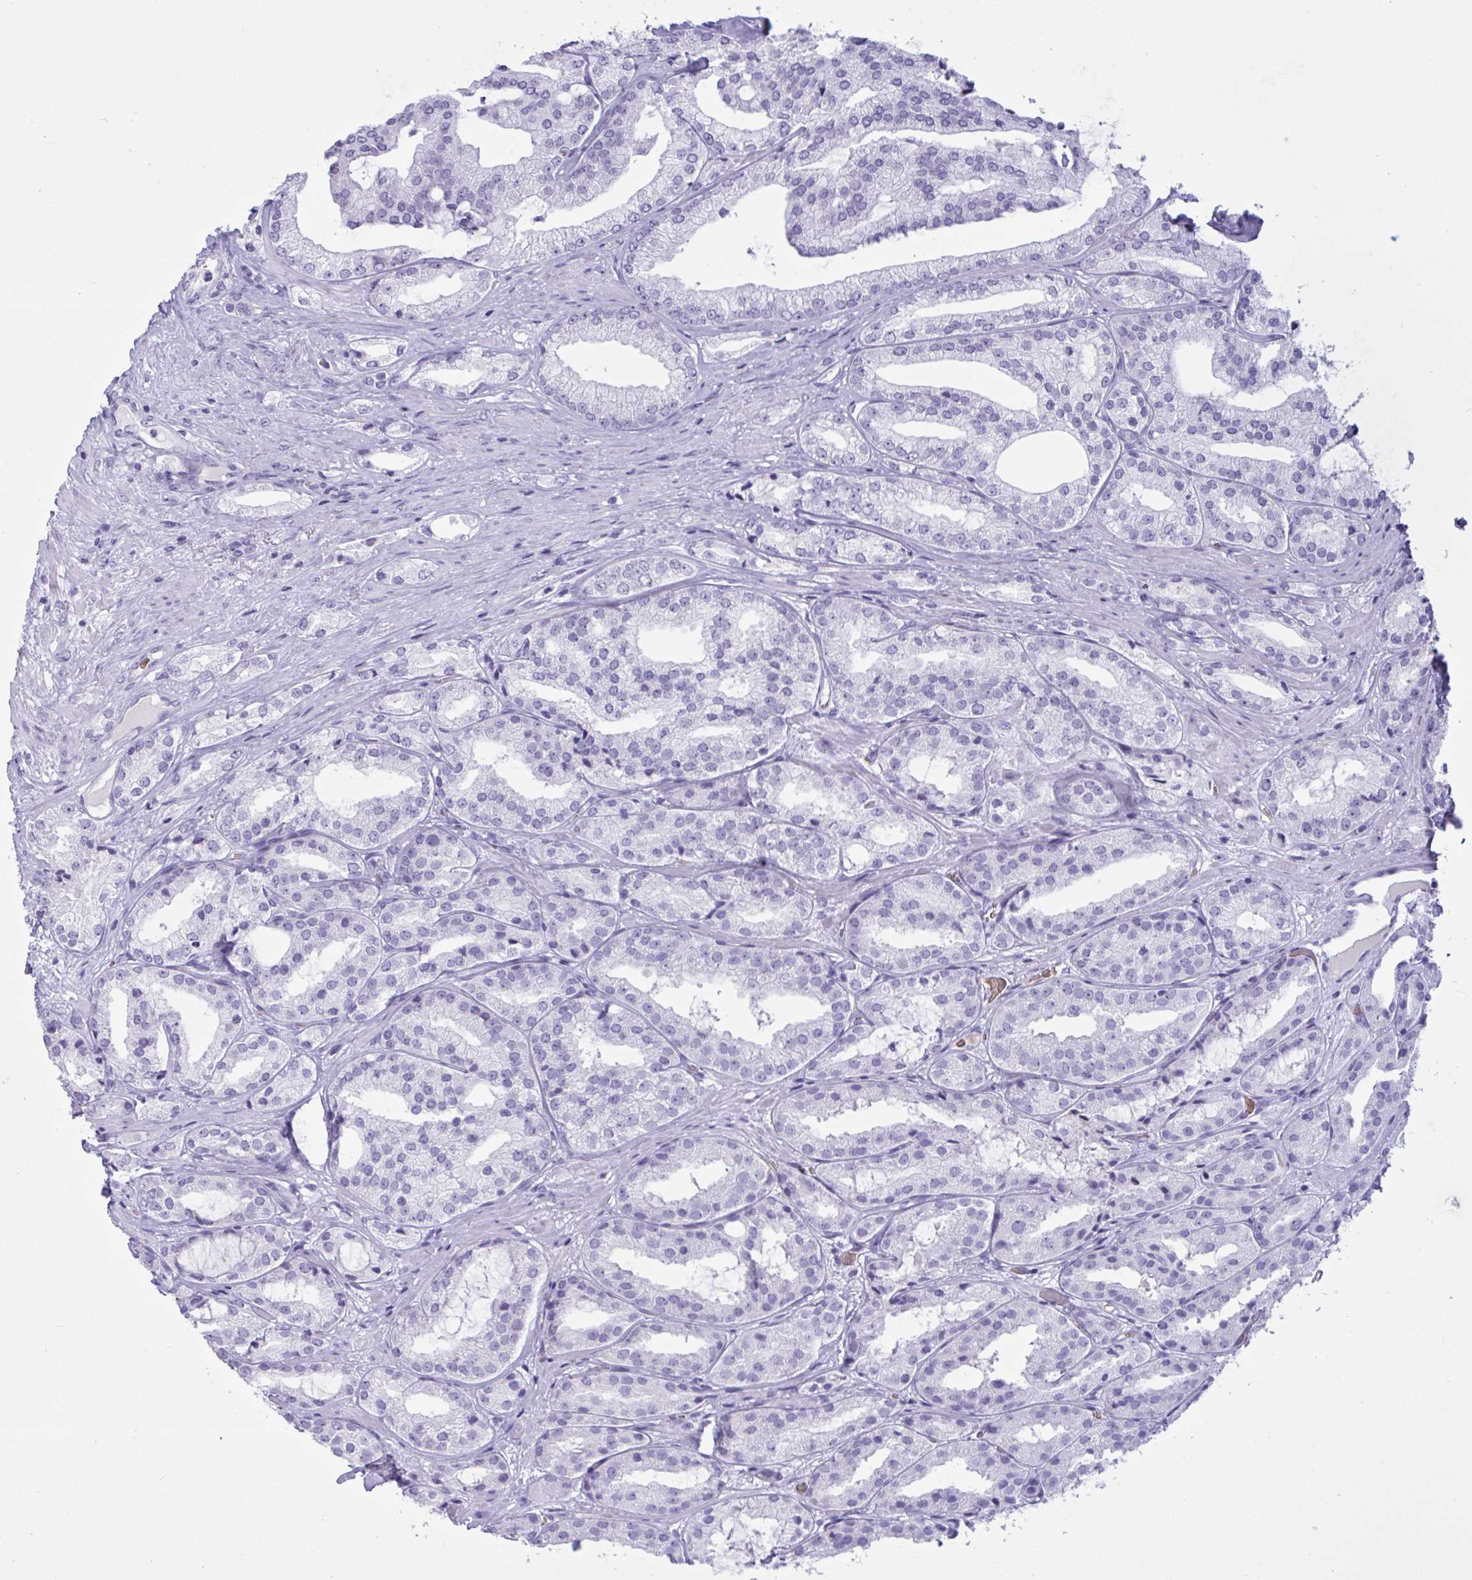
{"staining": {"intensity": "negative", "quantity": "none", "location": "none"}, "tissue": "prostate cancer", "cell_type": "Tumor cells", "image_type": "cancer", "snomed": [{"axis": "morphology", "description": "Adenocarcinoma, High grade"}, {"axis": "topography", "description": "Prostate"}], "caption": "Tumor cells show no significant protein expression in prostate cancer.", "gene": "SLC2A1", "patient": {"sex": "male", "age": 68}}